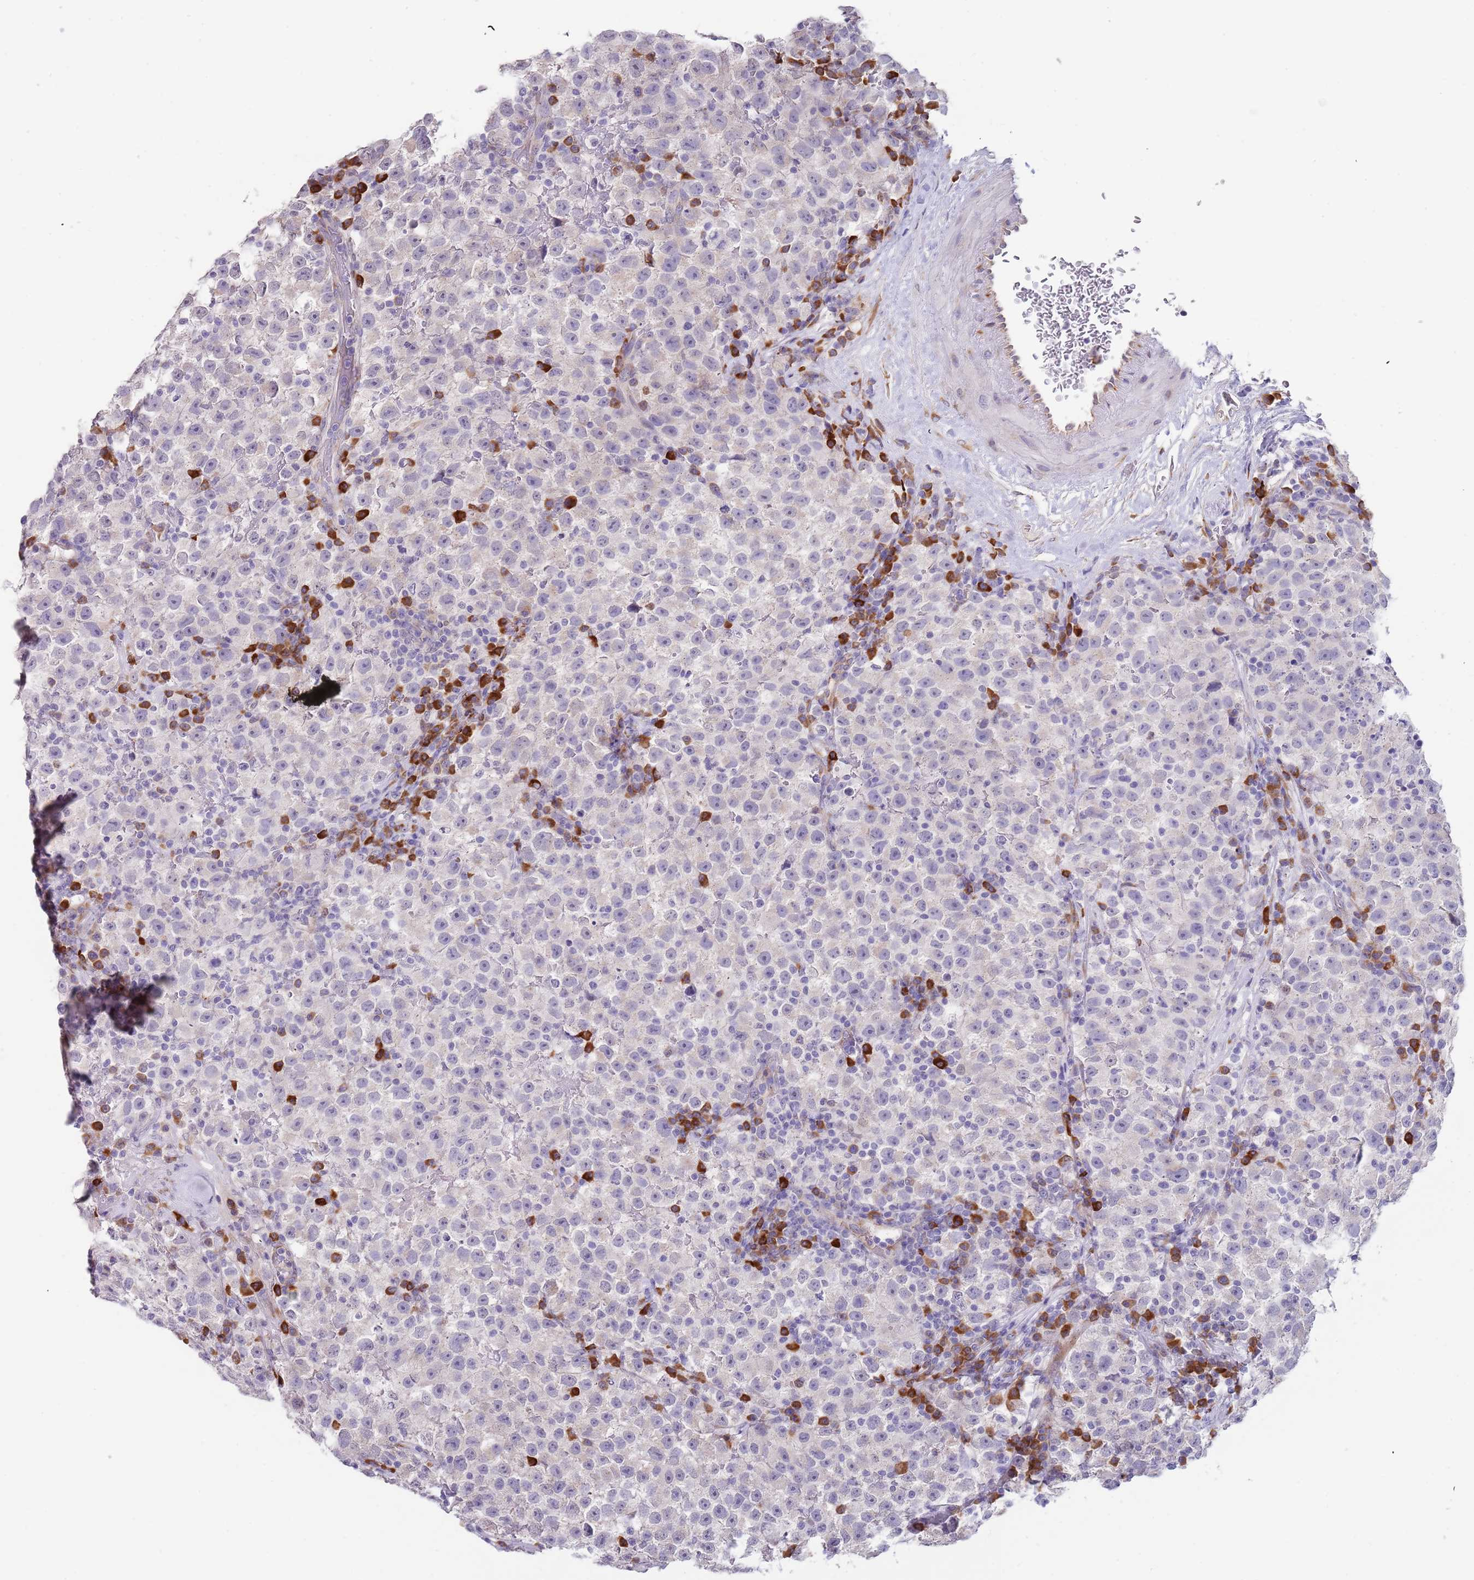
{"staining": {"intensity": "negative", "quantity": "none", "location": "none"}, "tissue": "testis cancer", "cell_type": "Tumor cells", "image_type": "cancer", "snomed": [{"axis": "morphology", "description": "Seminoma, NOS"}, {"axis": "topography", "description": "Testis"}], "caption": "A photomicrograph of testis cancer (seminoma) stained for a protein reveals no brown staining in tumor cells. (Brightfield microscopy of DAB immunohistochemistry at high magnification).", "gene": "TNRC6C", "patient": {"sex": "male", "age": 22}}